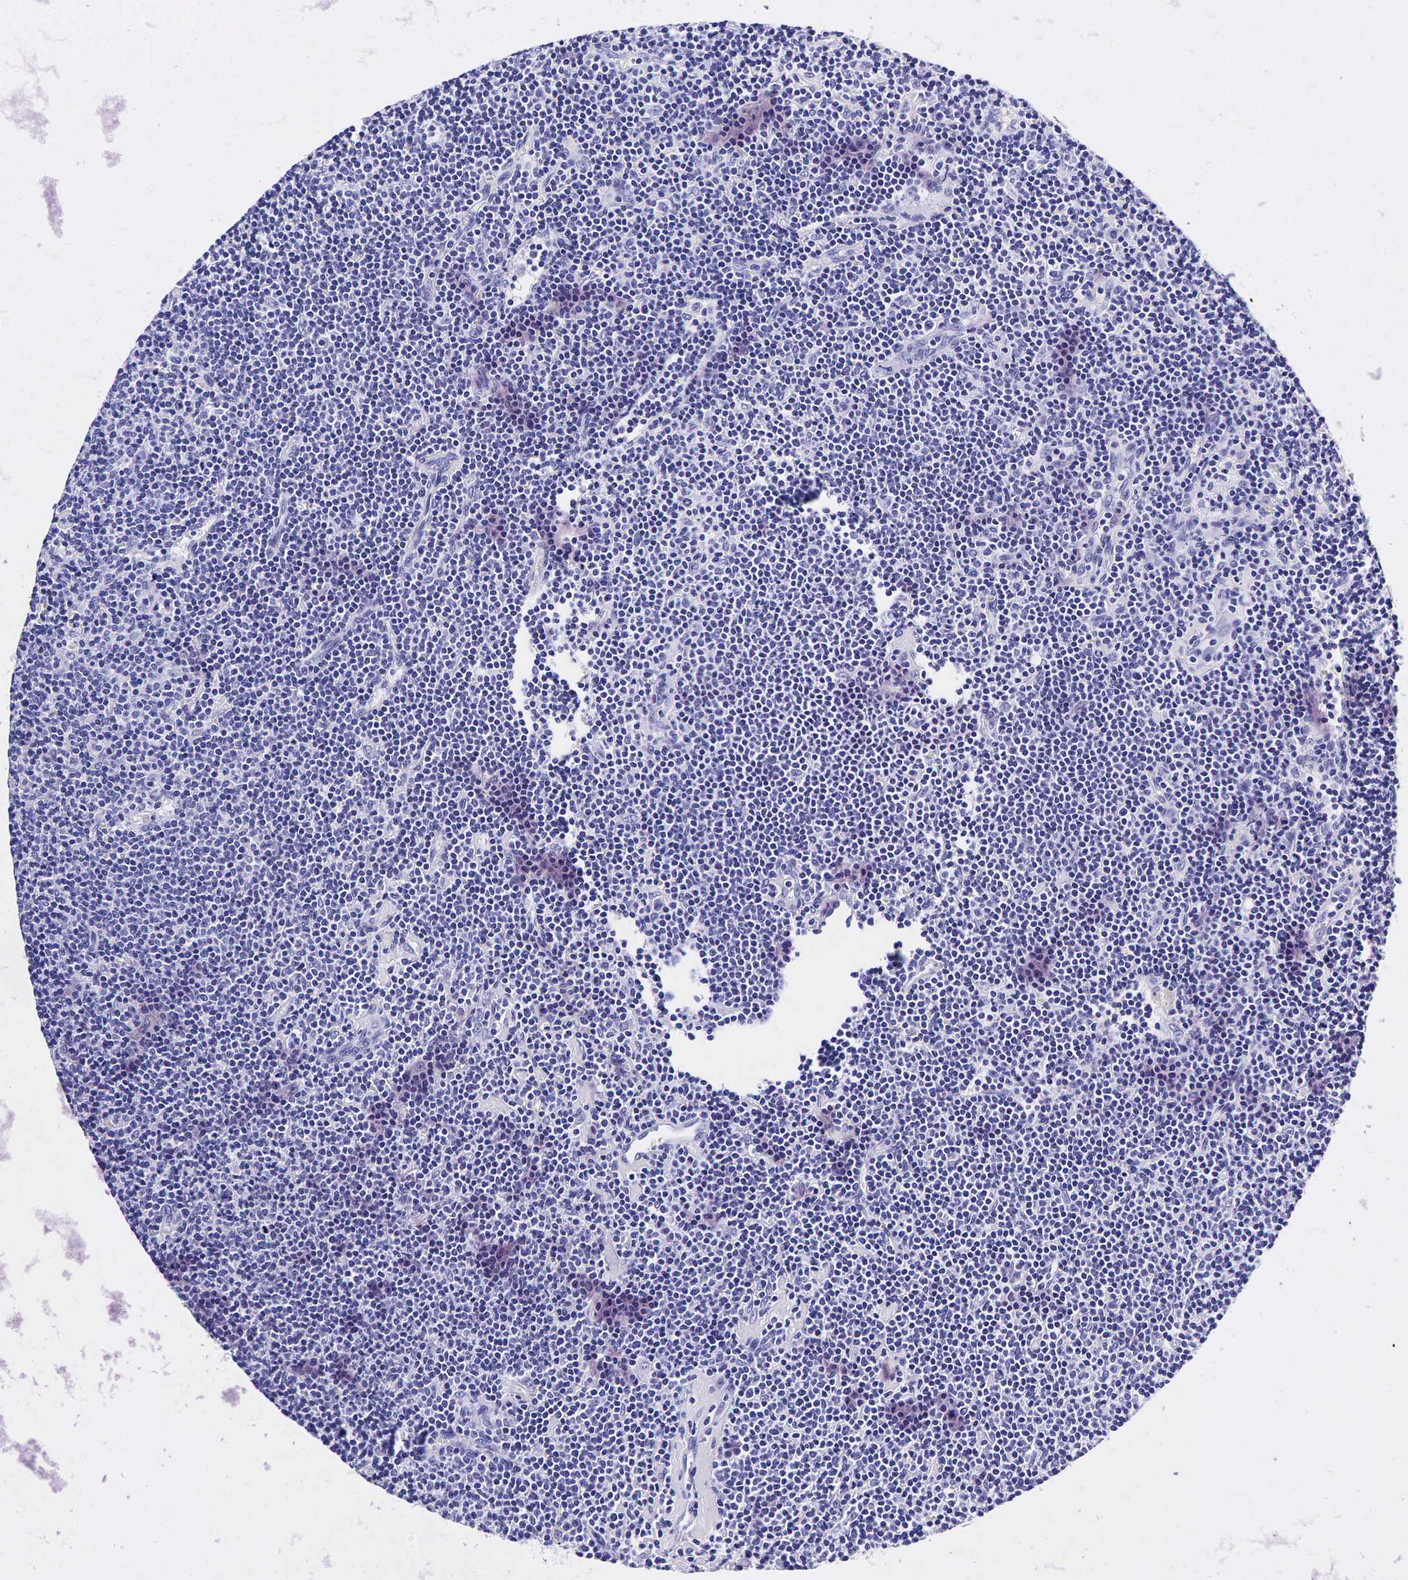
{"staining": {"intensity": "negative", "quantity": "none", "location": "none"}, "tissue": "lymphoma", "cell_type": "Tumor cells", "image_type": "cancer", "snomed": [{"axis": "morphology", "description": "Malignant lymphoma, non-Hodgkin's type, Low grade"}, {"axis": "topography", "description": "Lymph node"}], "caption": "Immunohistochemical staining of human lymphoma reveals no significant staining in tumor cells. (DAB immunohistochemistry, high magnification).", "gene": "GCG", "patient": {"sex": "male", "age": 65}}